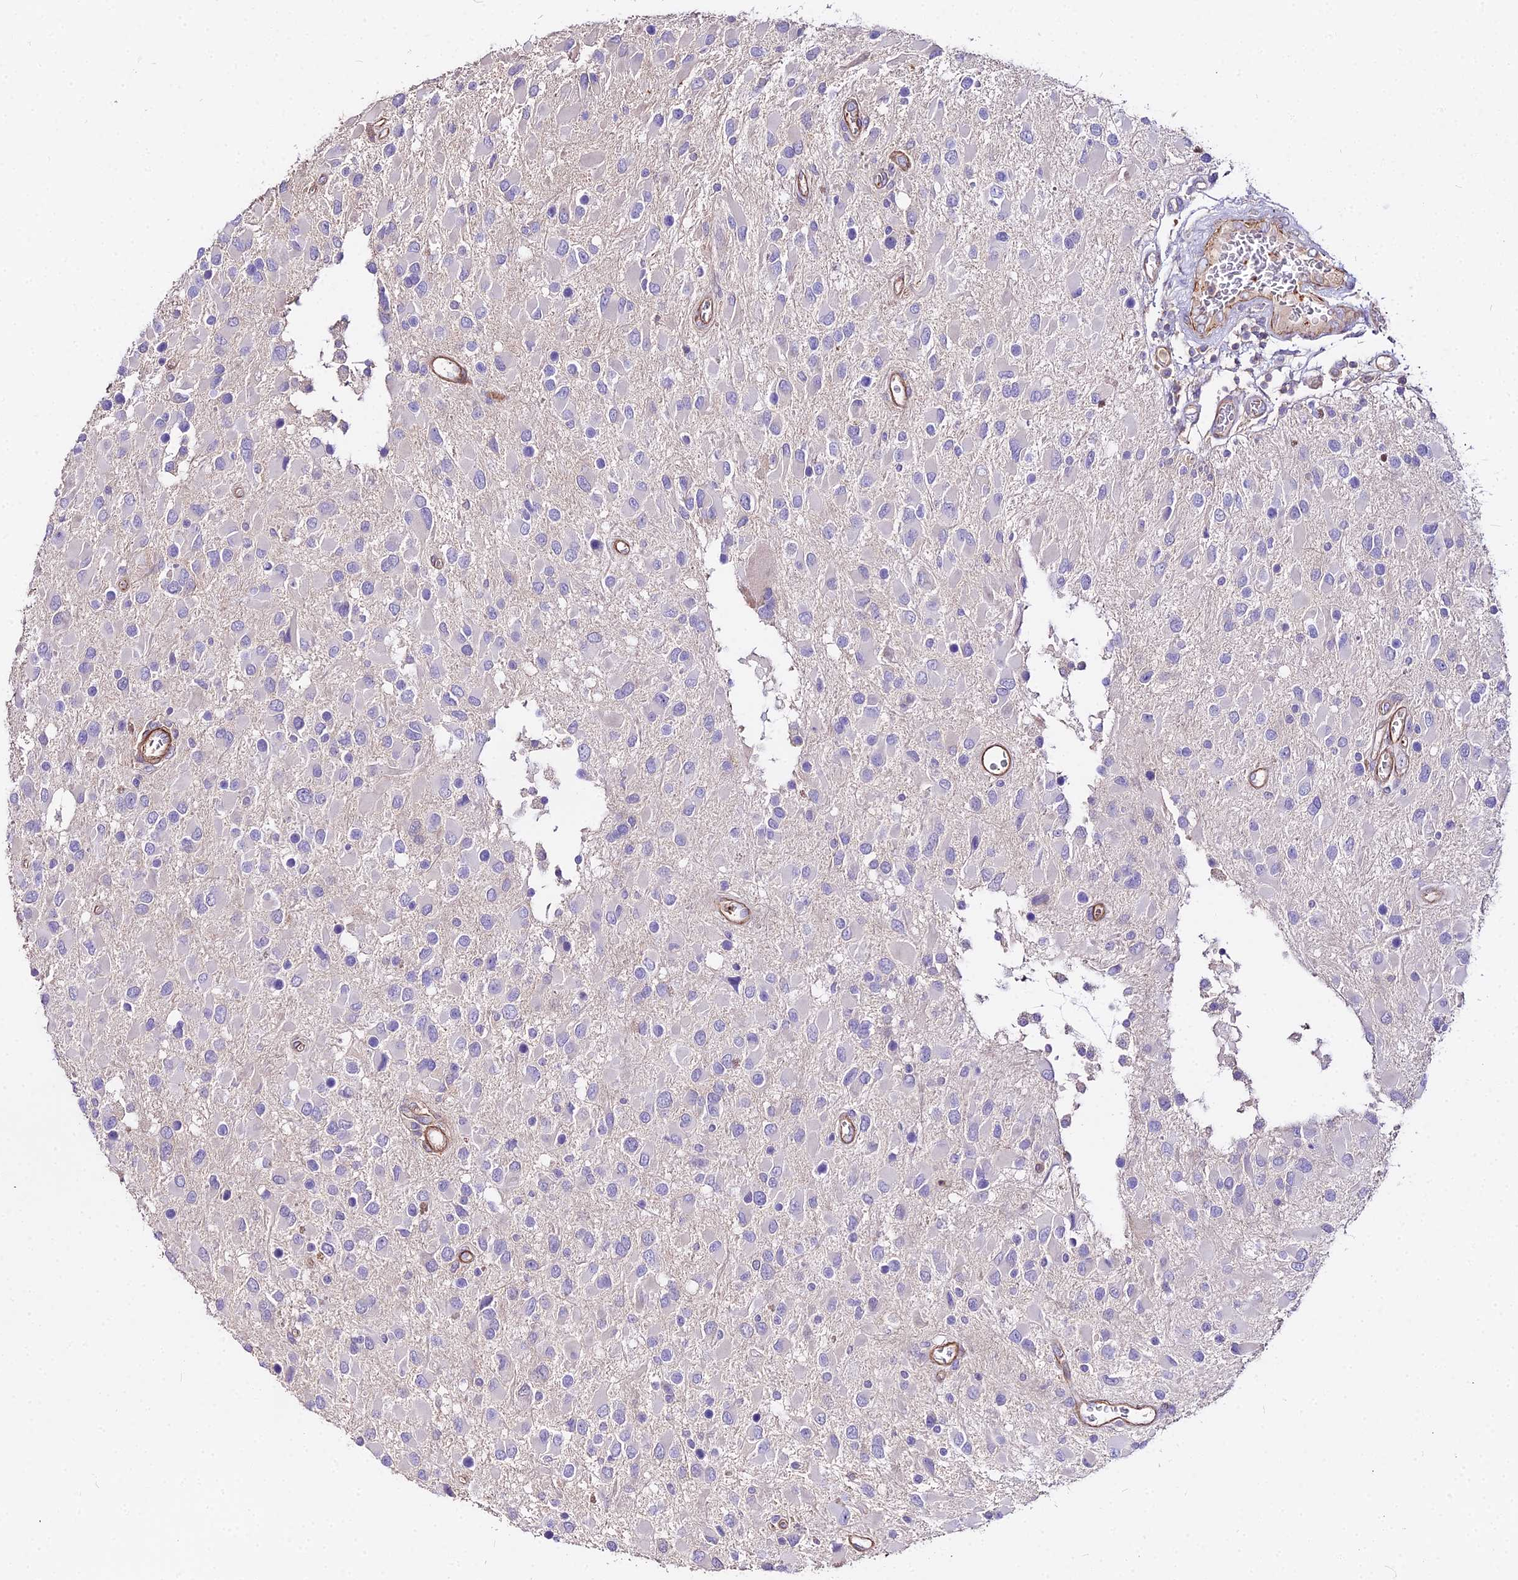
{"staining": {"intensity": "negative", "quantity": "none", "location": "none"}, "tissue": "glioma", "cell_type": "Tumor cells", "image_type": "cancer", "snomed": [{"axis": "morphology", "description": "Glioma, malignant, High grade"}, {"axis": "topography", "description": "Brain"}], "caption": "Tumor cells are negative for brown protein staining in malignant glioma (high-grade). The staining was performed using DAB (3,3'-diaminobenzidine) to visualize the protein expression in brown, while the nuclei were stained in blue with hematoxylin (Magnification: 20x).", "gene": "GLYAT", "patient": {"sex": "male", "age": 53}}